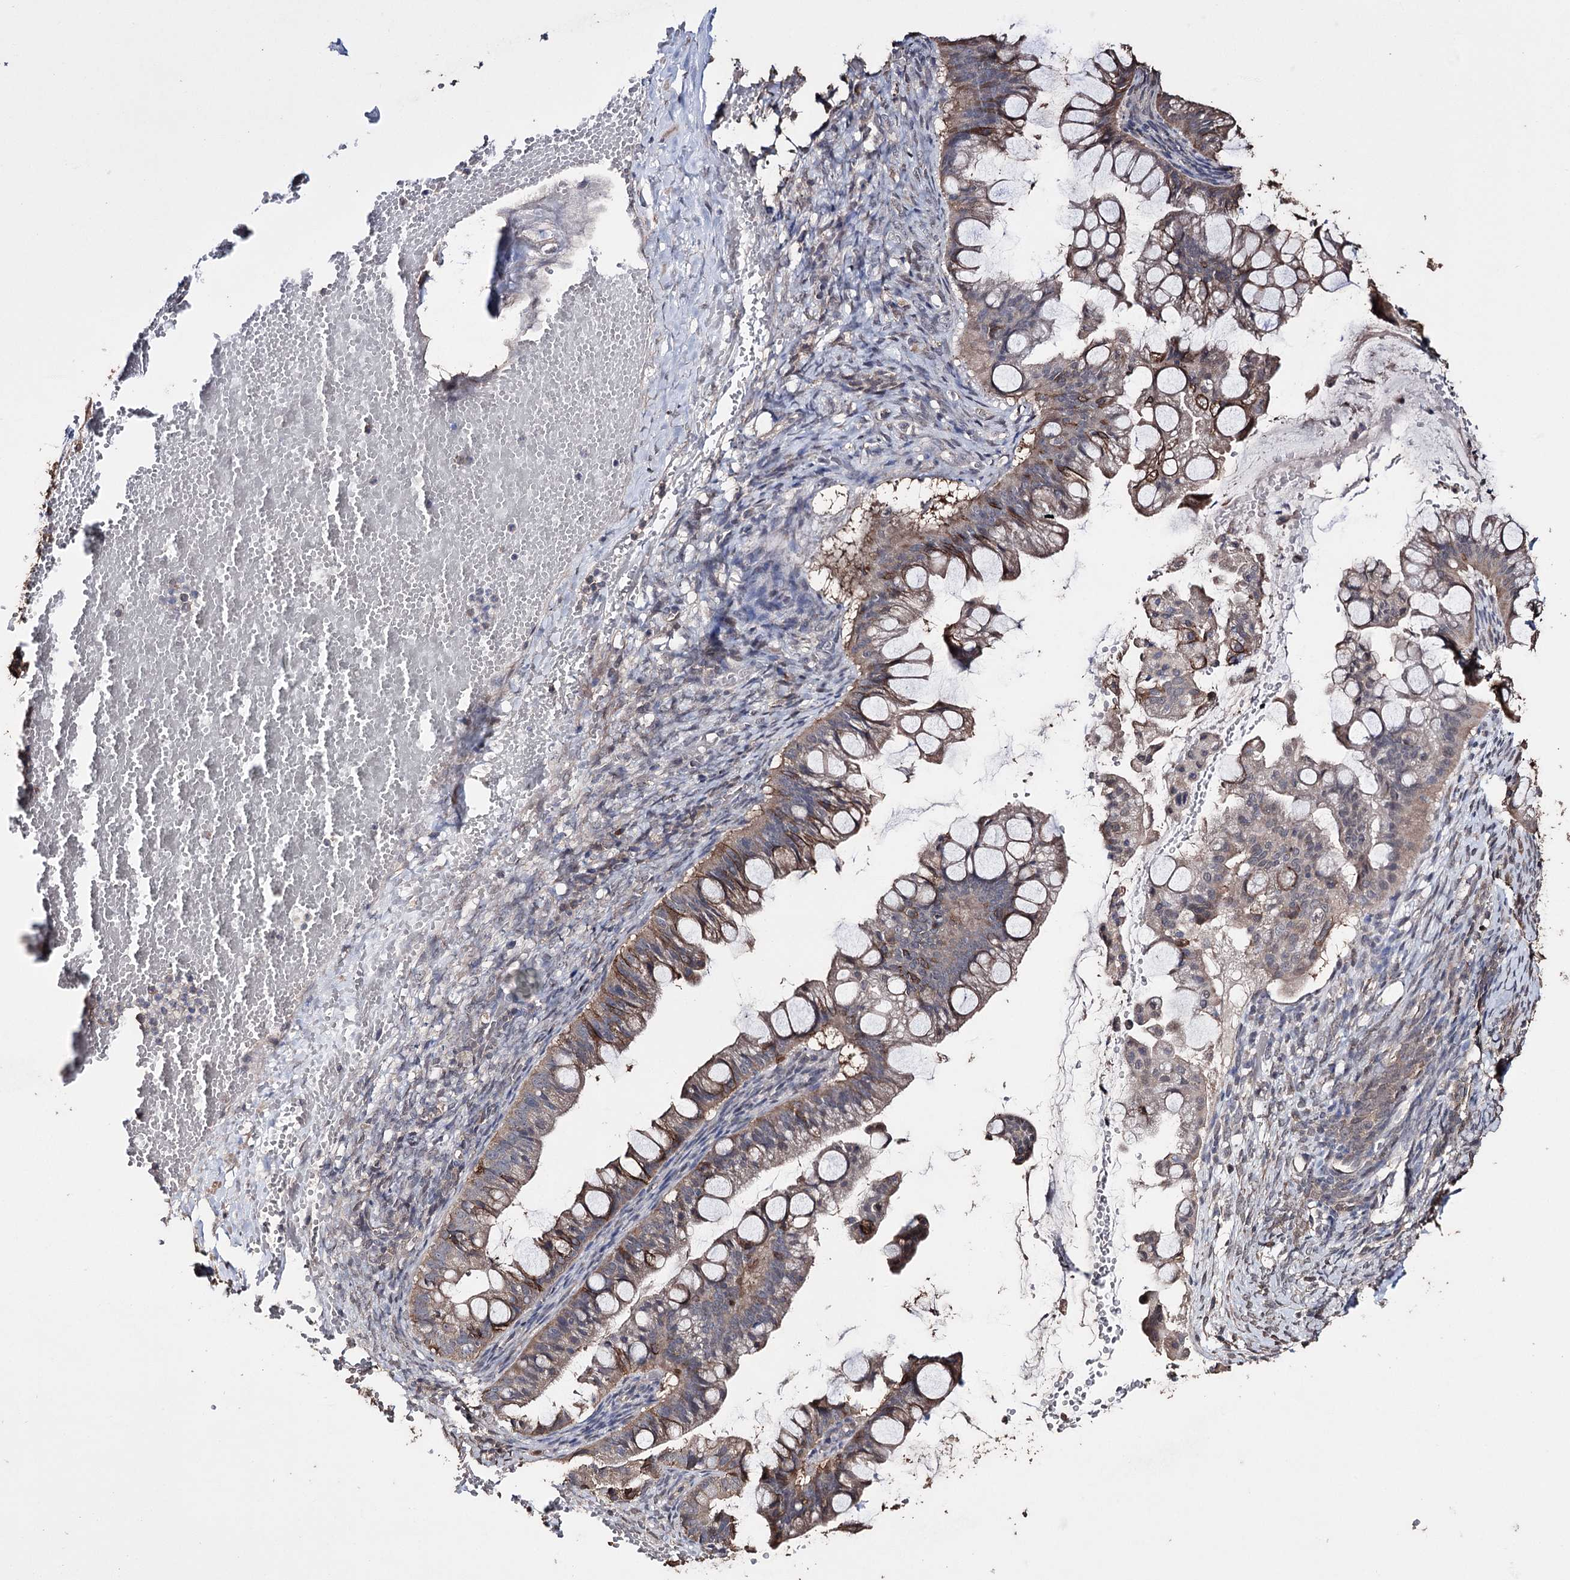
{"staining": {"intensity": "moderate", "quantity": "25%-75%", "location": "cytoplasmic/membranous"}, "tissue": "ovarian cancer", "cell_type": "Tumor cells", "image_type": "cancer", "snomed": [{"axis": "morphology", "description": "Cystadenocarcinoma, mucinous, NOS"}, {"axis": "topography", "description": "Ovary"}], "caption": "A histopathology image showing moderate cytoplasmic/membranous positivity in about 25%-75% of tumor cells in ovarian cancer (mucinous cystadenocarcinoma), as visualized by brown immunohistochemical staining.", "gene": "ZNF662", "patient": {"sex": "female", "age": 73}}